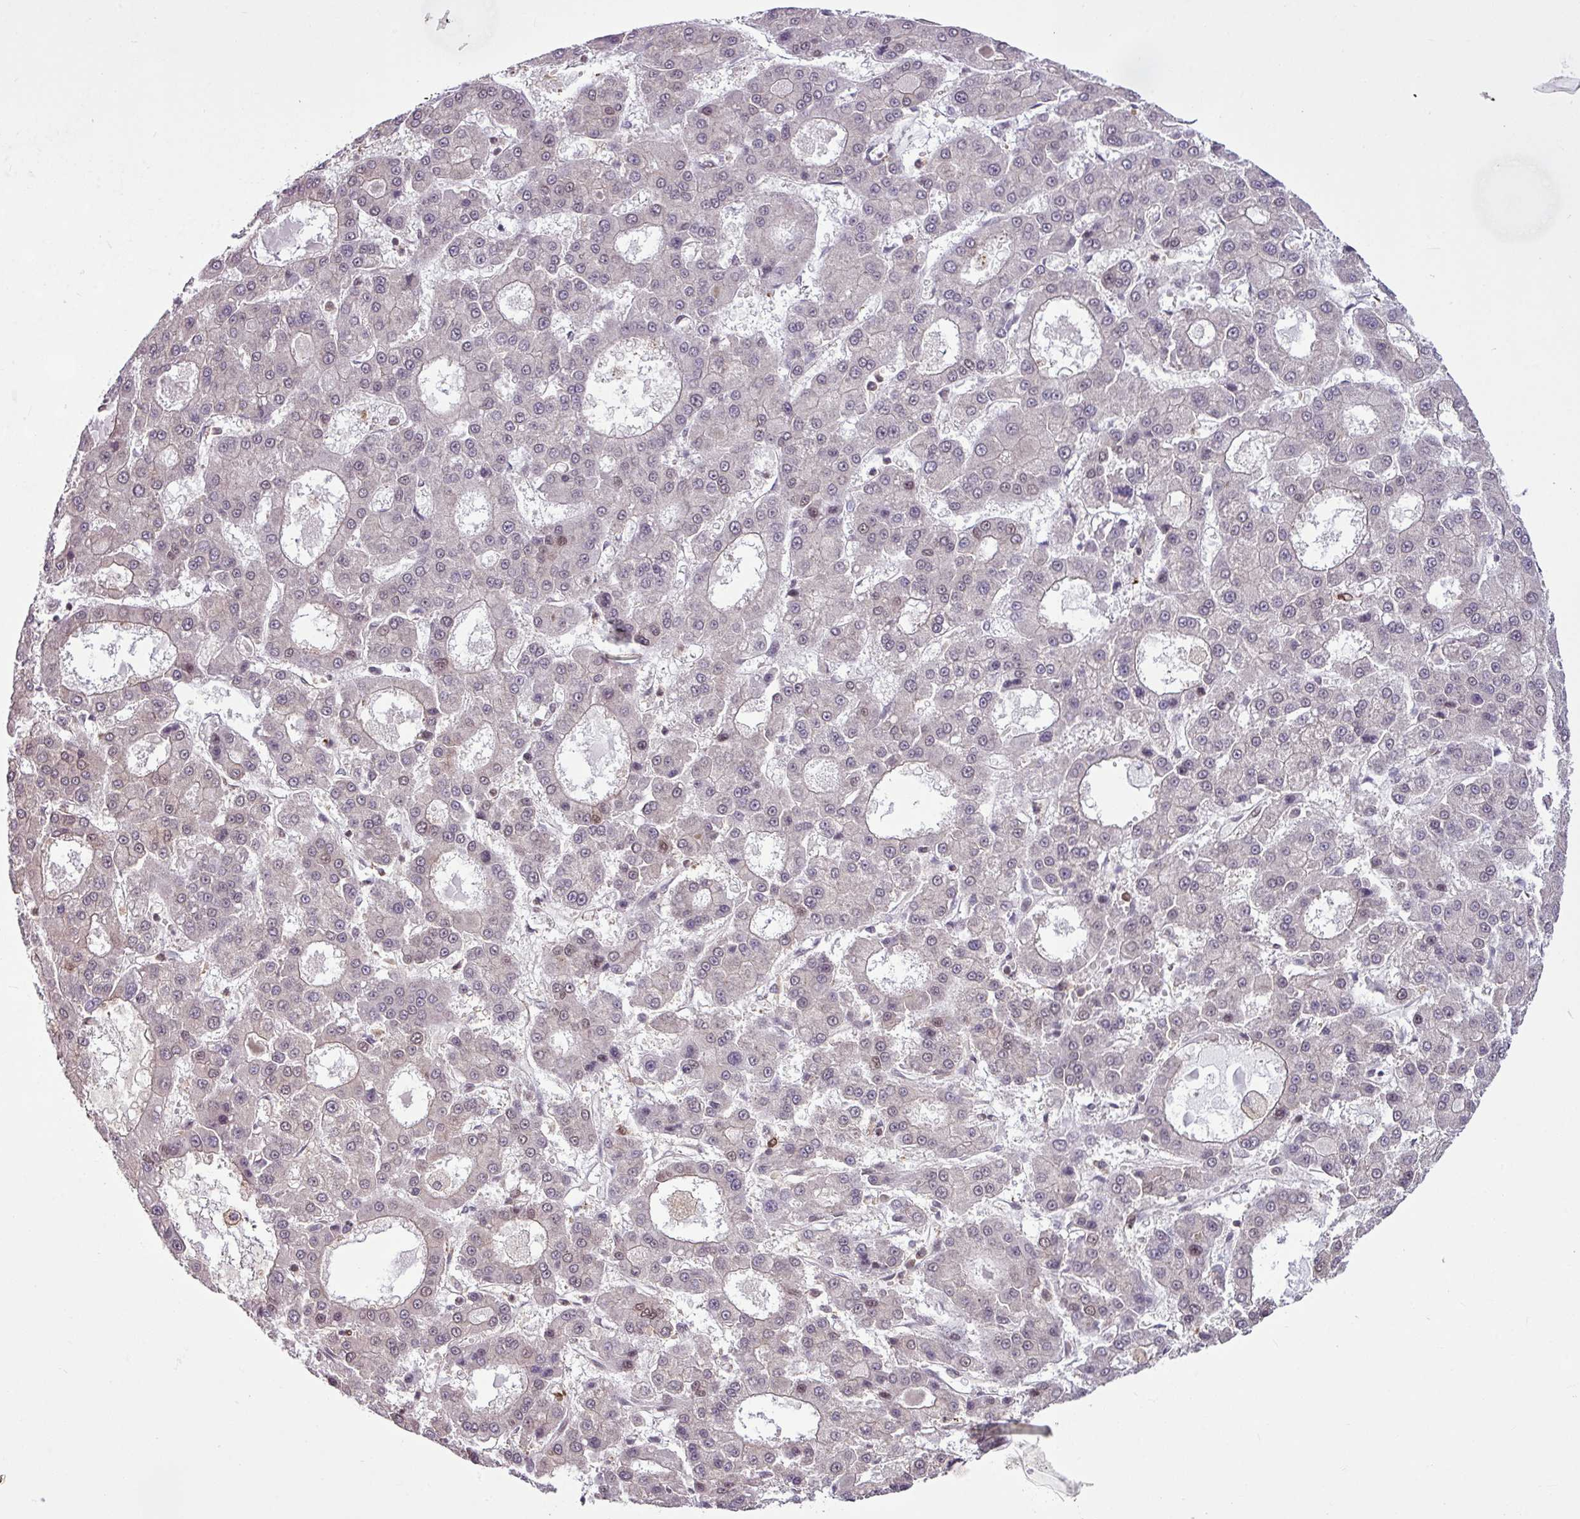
{"staining": {"intensity": "moderate", "quantity": "<25%", "location": "nuclear"}, "tissue": "liver cancer", "cell_type": "Tumor cells", "image_type": "cancer", "snomed": [{"axis": "morphology", "description": "Carcinoma, Hepatocellular, NOS"}, {"axis": "topography", "description": "Liver"}], "caption": "Immunohistochemical staining of liver cancer (hepatocellular carcinoma) reveals low levels of moderate nuclear expression in about <25% of tumor cells.", "gene": "ITPKC", "patient": {"sex": "male", "age": 70}}